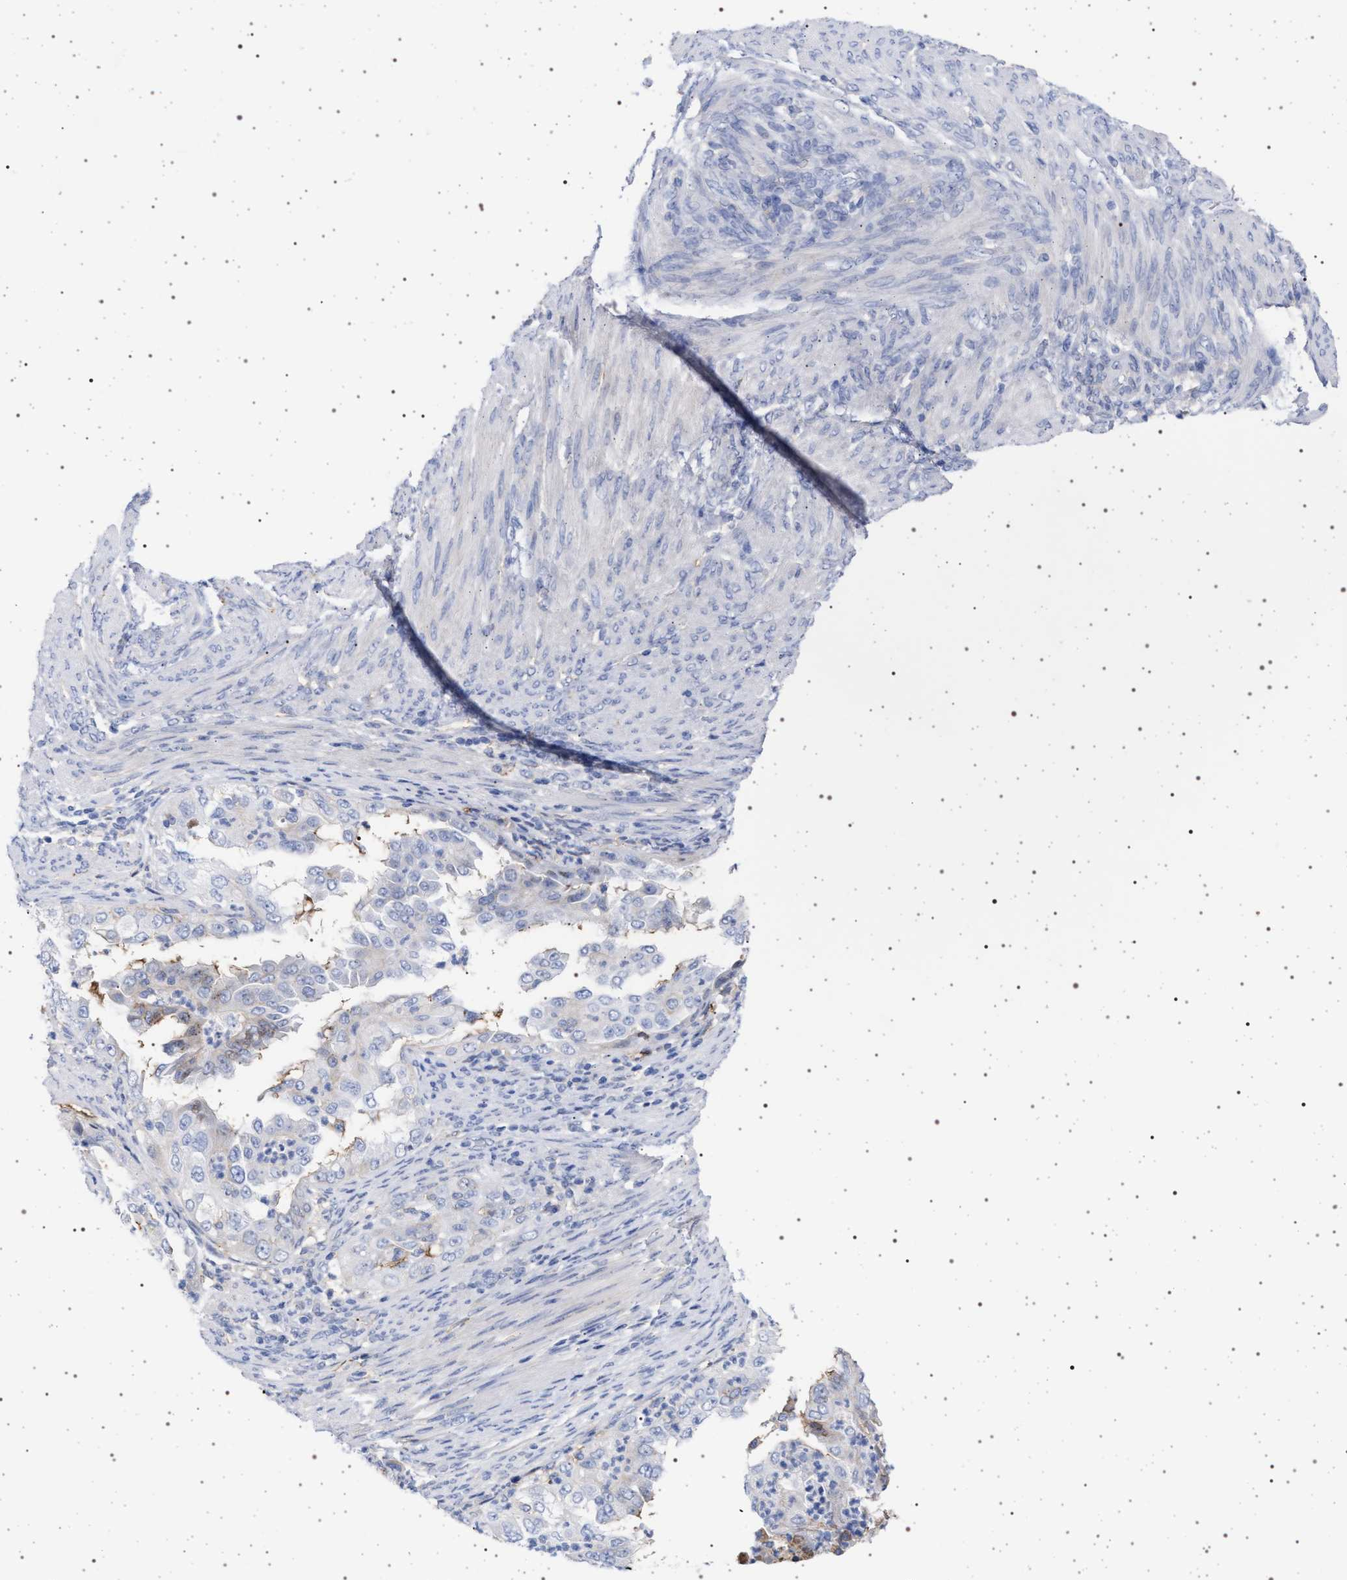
{"staining": {"intensity": "negative", "quantity": "none", "location": "none"}, "tissue": "endometrial cancer", "cell_type": "Tumor cells", "image_type": "cancer", "snomed": [{"axis": "morphology", "description": "Adenocarcinoma, NOS"}, {"axis": "topography", "description": "Endometrium"}], "caption": "A histopathology image of human endometrial adenocarcinoma is negative for staining in tumor cells.", "gene": "PLG", "patient": {"sex": "female", "age": 85}}